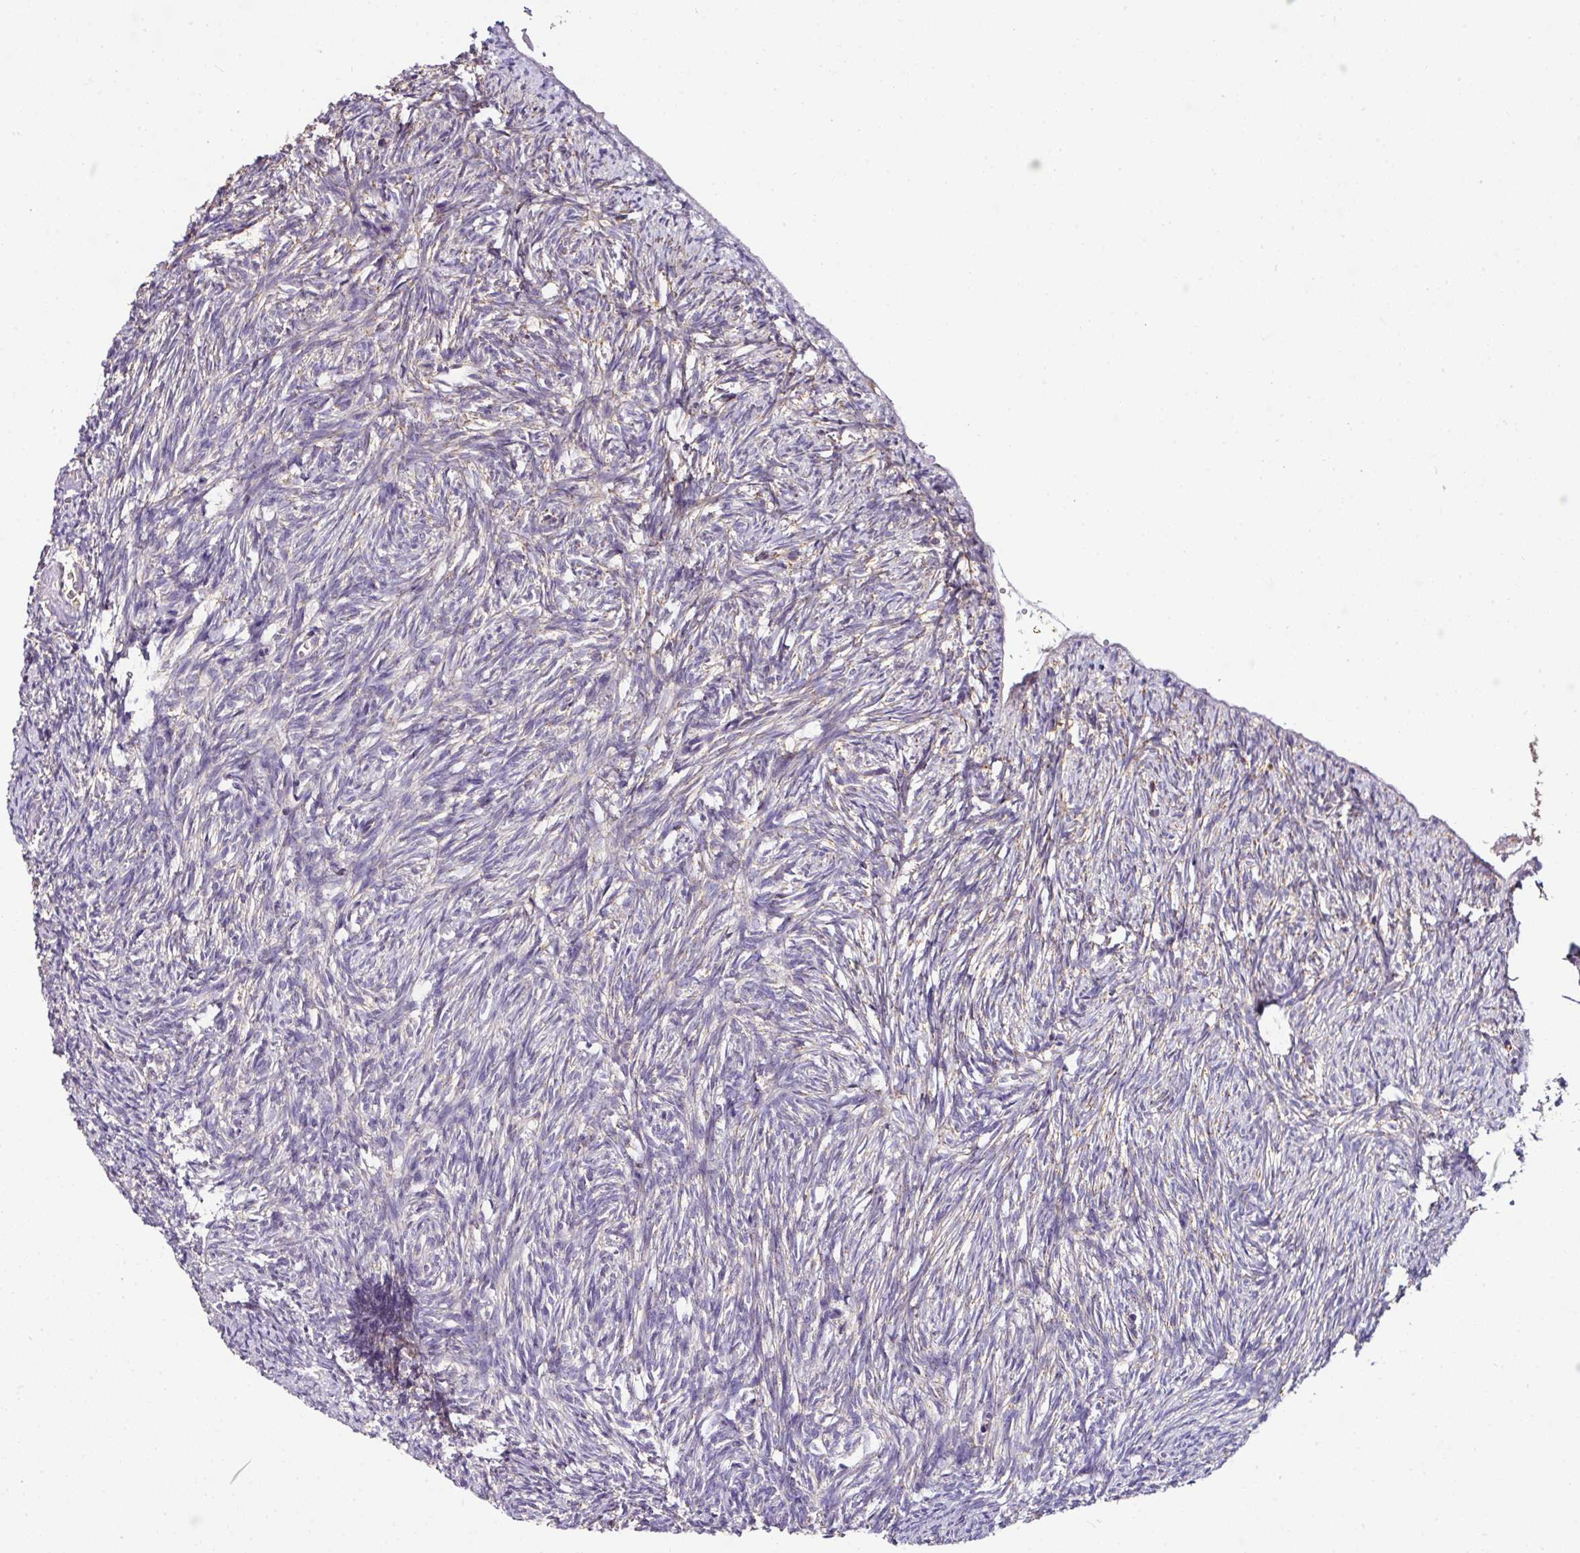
{"staining": {"intensity": "moderate", "quantity": "<25%", "location": "cytoplasmic/membranous"}, "tissue": "ovary", "cell_type": "Ovarian stroma cells", "image_type": "normal", "snomed": [{"axis": "morphology", "description": "Normal tissue, NOS"}, {"axis": "topography", "description": "Ovary"}], "caption": "Immunohistochemical staining of benign human ovary demonstrates moderate cytoplasmic/membranous protein positivity in approximately <25% of ovarian stroma cells.", "gene": "CPD", "patient": {"sex": "female", "age": 51}}